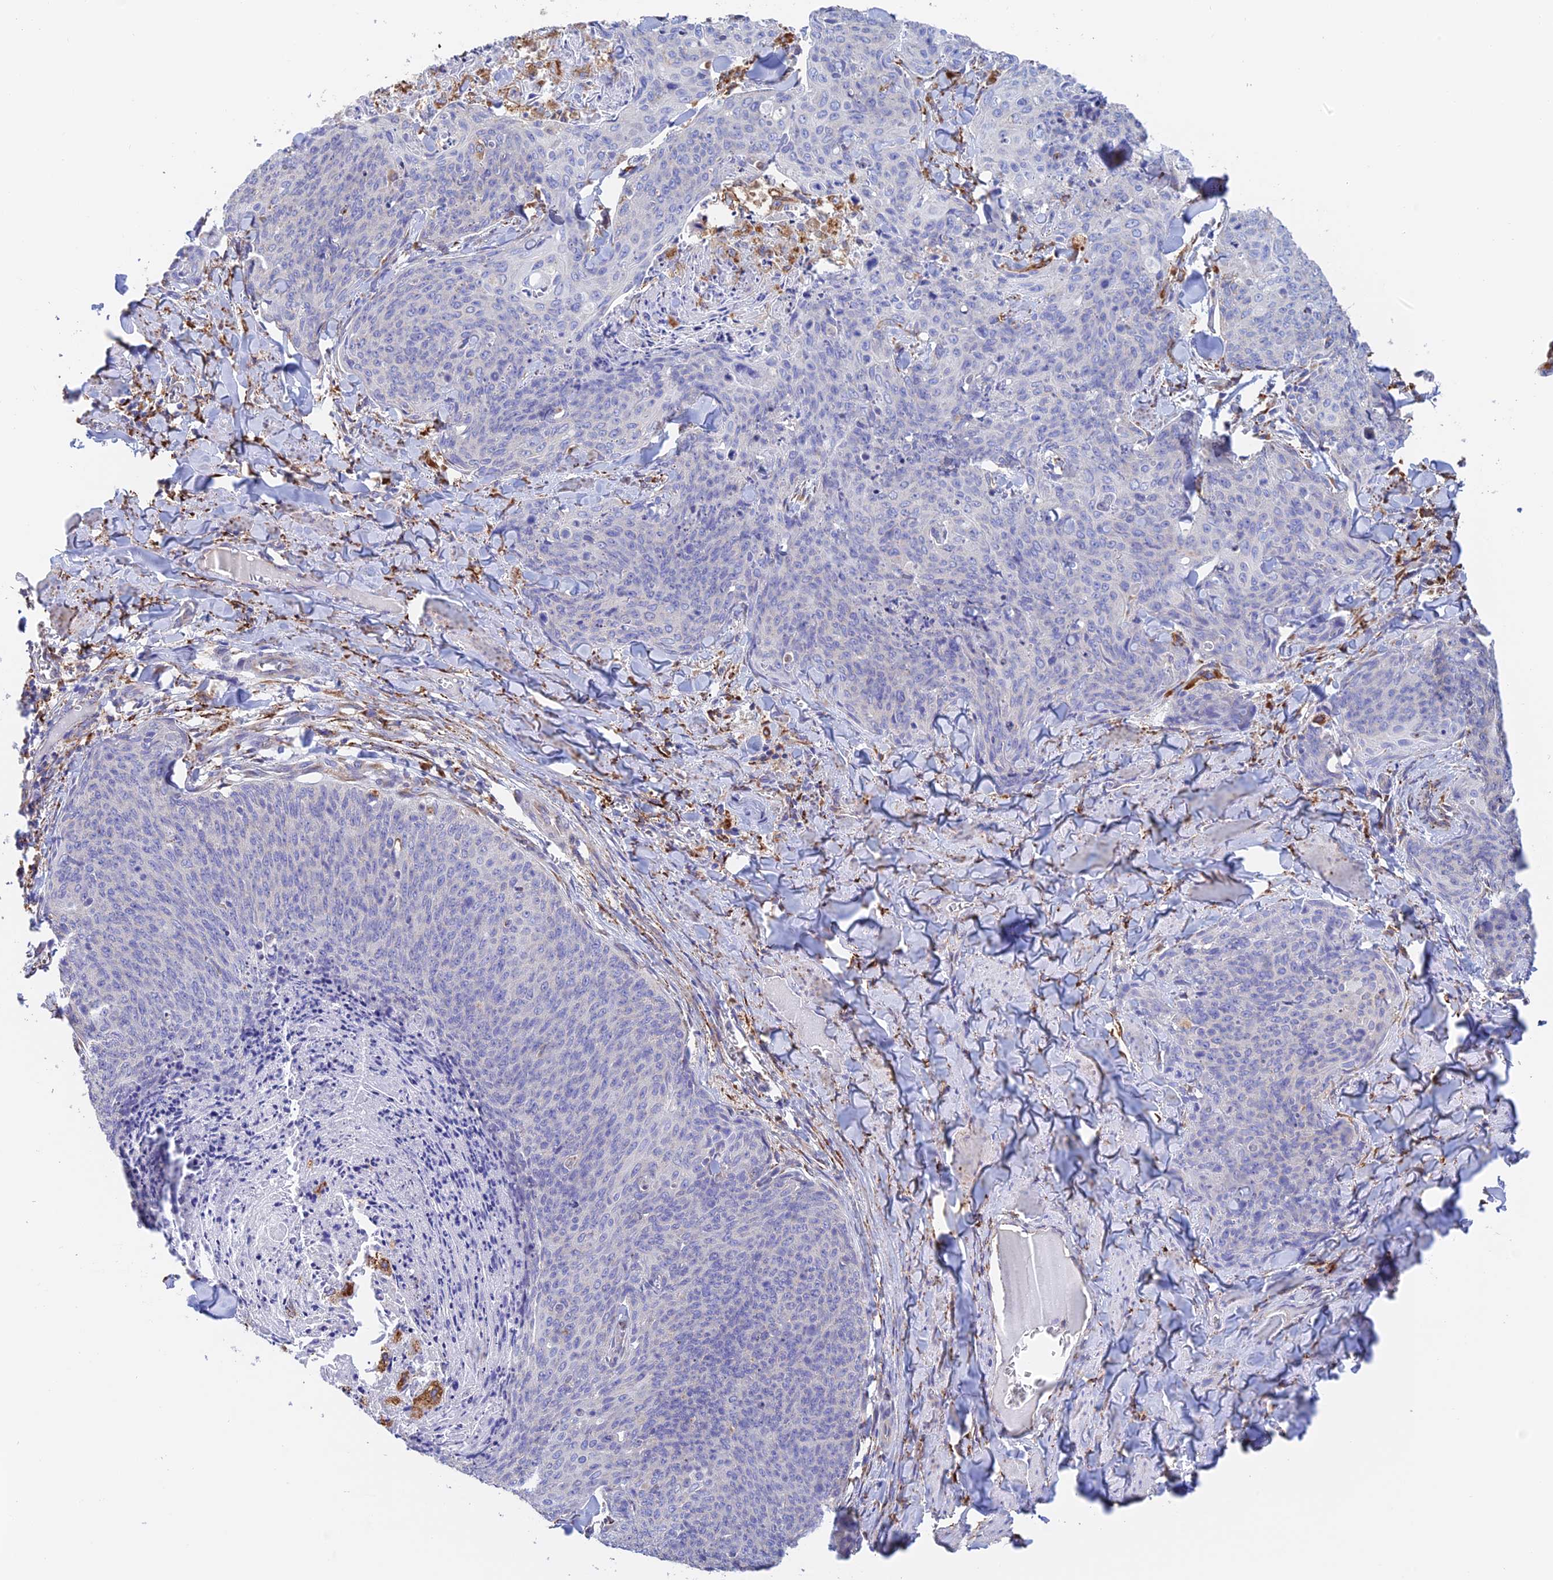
{"staining": {"intensity": "negative", "quantity": "none", "location": "none"}, "tissue": "skin cancer", "cell_type": "Tumor cells", "image_type": "cancer", "snomed": [{"axis": "morphology", "description": "Squamous cell carcinoma, NOS"}, {"axis": "topography", "description": "Skin"}, {"axis": "topography", "description": "Vulva"}], "caption": "Immunohistochemistry (IHC) image of skin cancer stained for a protein (brown), which demonstrates no expression in tumor cells.", "gene": "VKORC1", "patient": {"sex": "female", "age": 85}}